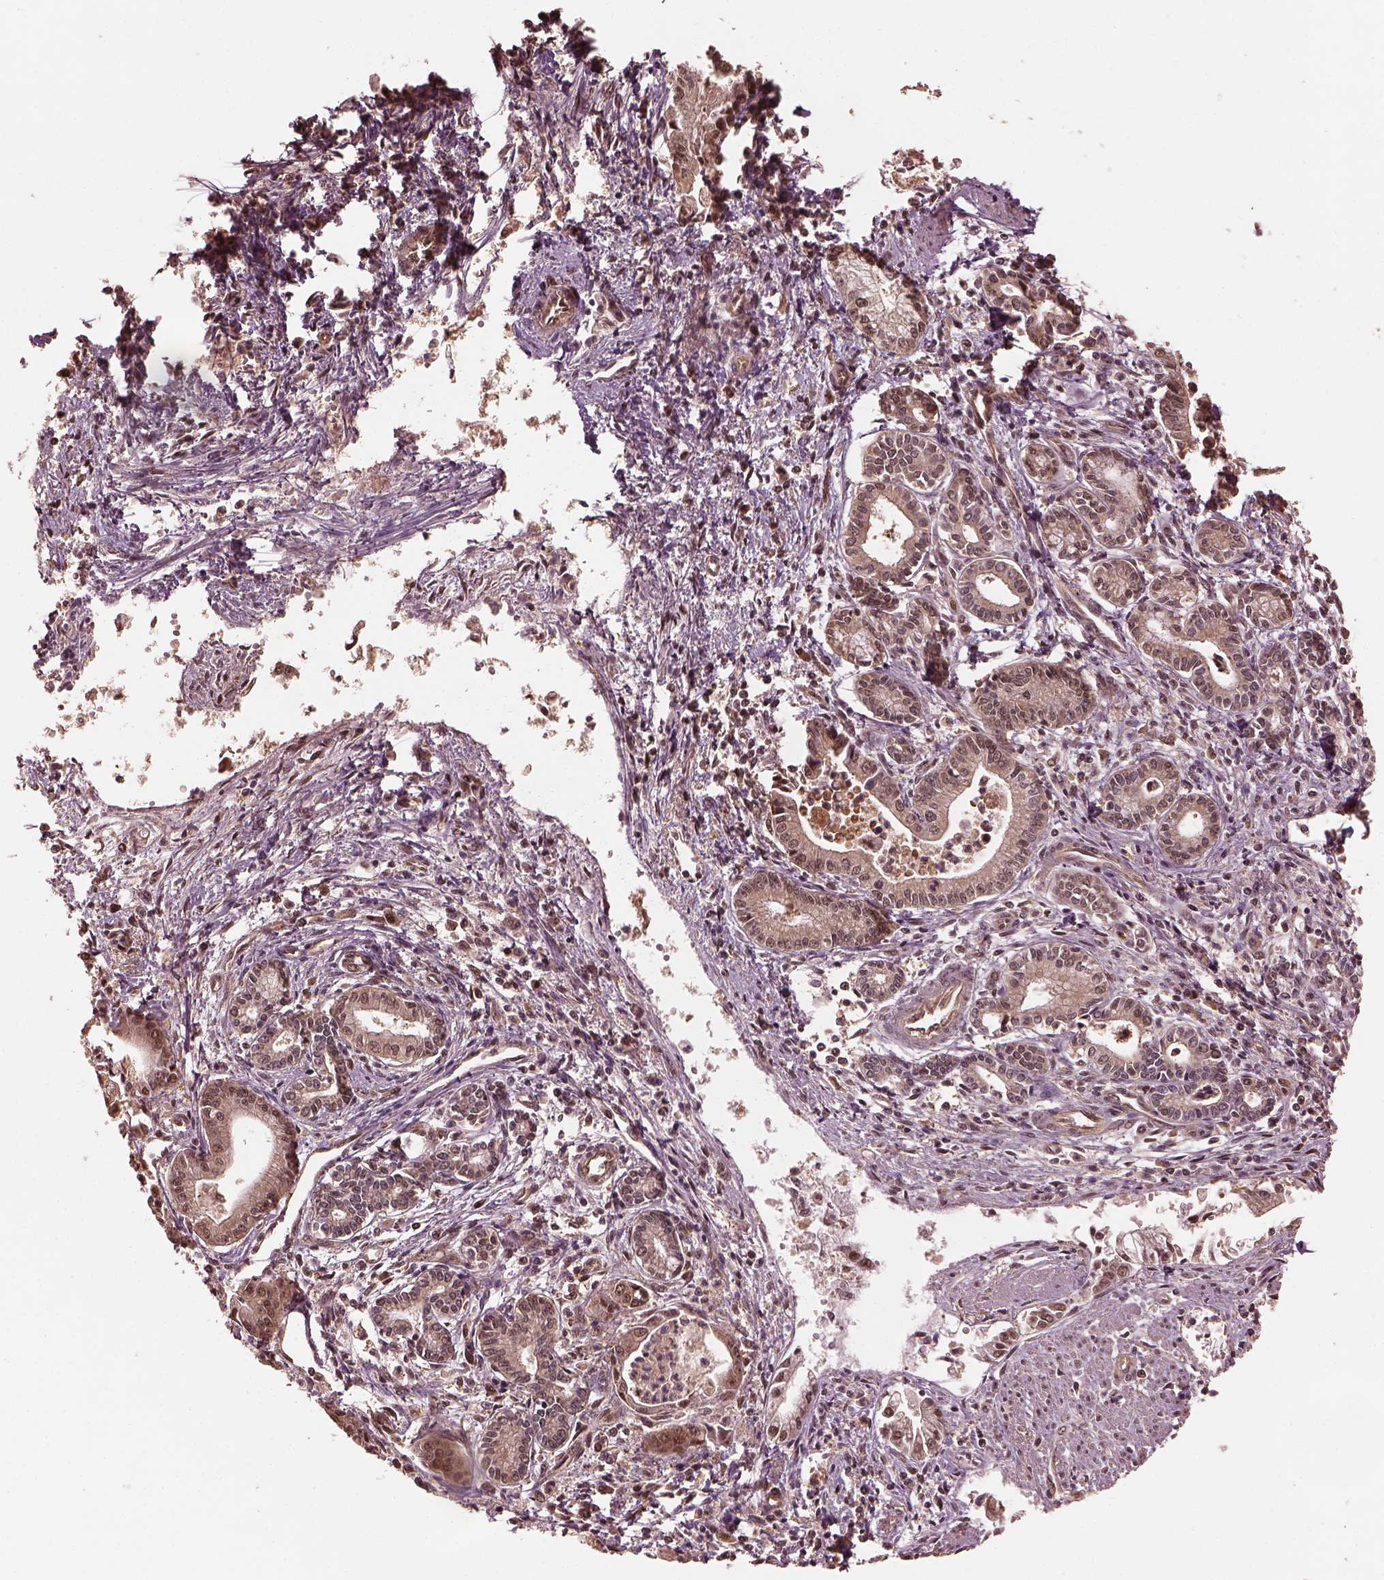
{"staining": {"intensity": "moderate", "quantity": "<25%", "location": "cytoplasmic/membranous,nuclear"}, "tissue": "pancreatic cancer", "cell_type": "Tumor cells", "image_type": "cancer", "snomed": [{"axis": "morphology", "description": "Adenocarcinoma, NOS"}, {"axis": "topography", "description": "Pancreas"}], "caption": "Pancreatic cancer (adenocarcinoma) stained with DAB (3,3'-diaminobenzidine) IHC reveals low levels of moderate cytoplasmic/membranous and nuclear expression in about <25% of tumor cells.", "gene": "PSMC5", "patient": {"sex": "female", "age": 65}}